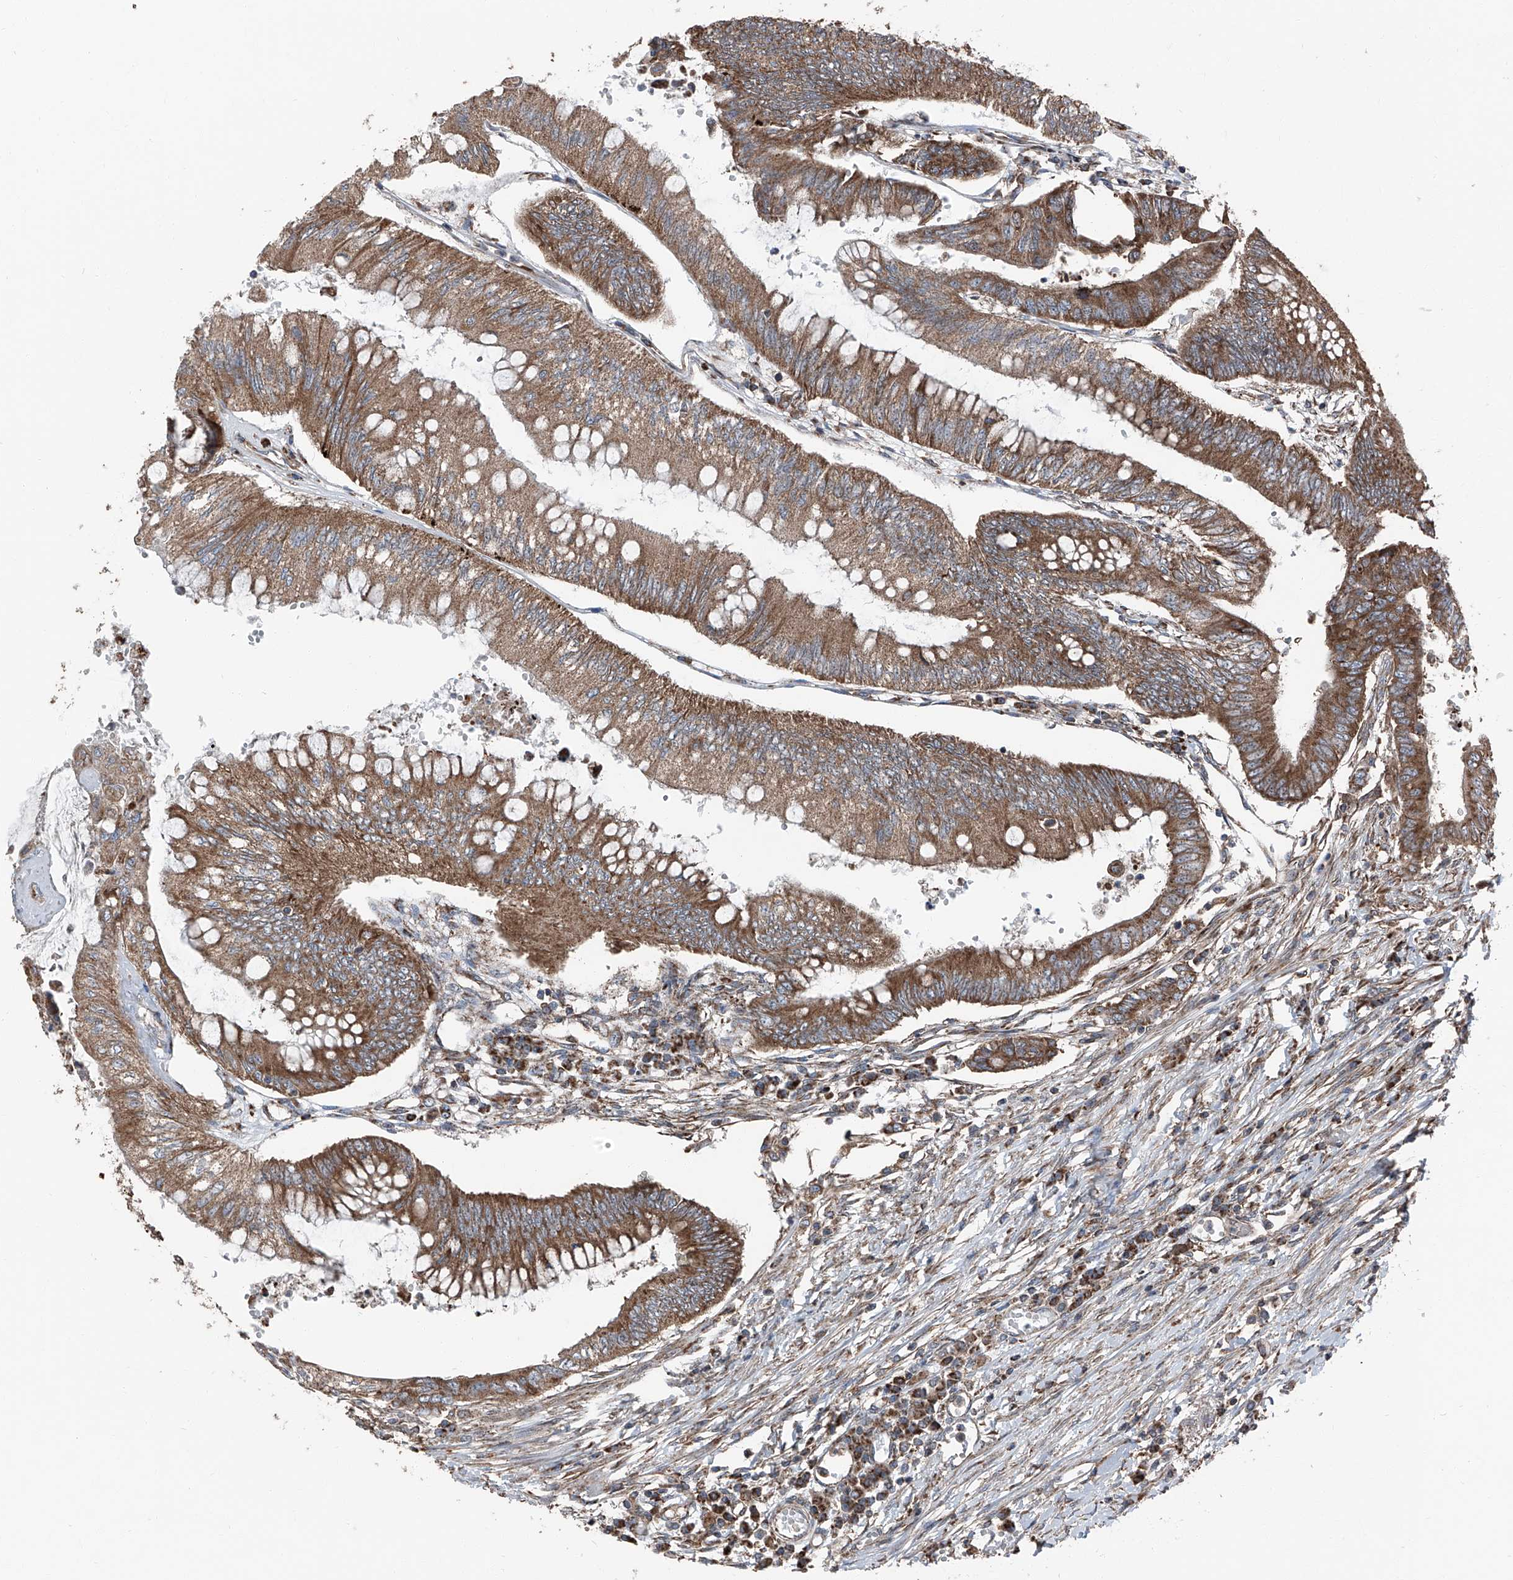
{"staining": {"intensity": "moderate", "quantity": ">75%", "location": "cytoplasmic/membranous"}, "tissue": "colorectal cancer", "cell_type": "Tumor cells", "image_type": "cancer", "snomed": [{"axis": "morphology", "description": "Adenoma, NOS"}, {"axis": "morphology", "description": "Adenocarcinoma, NOS"}, {"axis": "topography", "description": "Colon"}], "caption": "Brown immunohistochemical staining in colorectal adenocarcinoma shows moderate cytoplasmic/membranous positivity in about >75% of tumor cells. The staining was performed using DAB (3,3'-diaminobenzidine) to visualize the protein expression in brown, while the nuclei were stained in blue with hematoxylin (Magnification: 20x).", "gene": "LIMK1", "patient": {"sex": "male", "age": 79}}